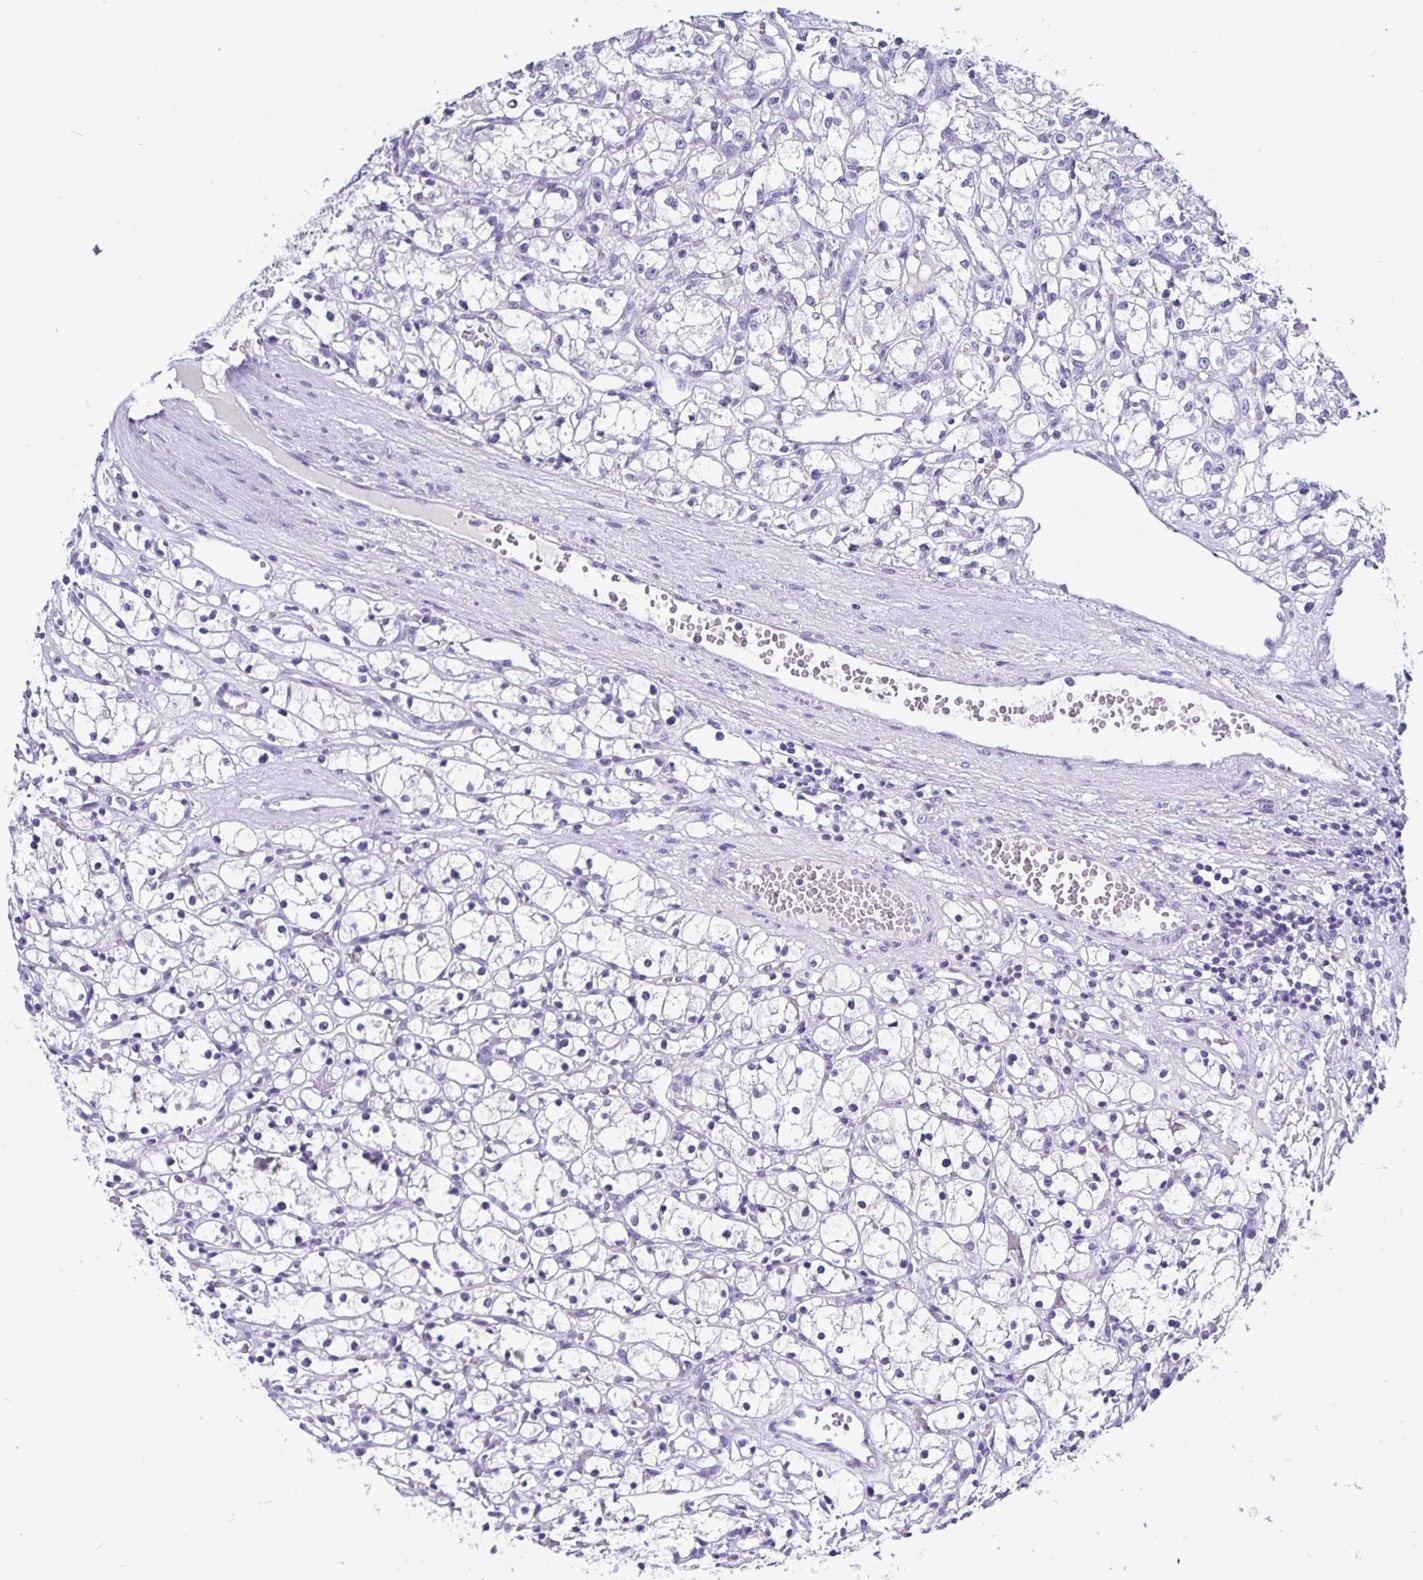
{"staining": {"intensity": "negative", "quantity": "none", "location": "none"}, "tissue": "renal cancer", "cell_type": "Tumor cells", "image_type": "cancer", "snomed": [{"axis": "morphology", "description": "Adenocarcinoma, NOS"}, {"axis": "topography", "description": "Kidney"}], "caption": "DAB immunohistochemical staining of human renal cancer (adenocarcinoma) exhibits no significant staining in tumor cells.", "gene": "ODF3B", "patient": {"sex": "female", "age": 59}}